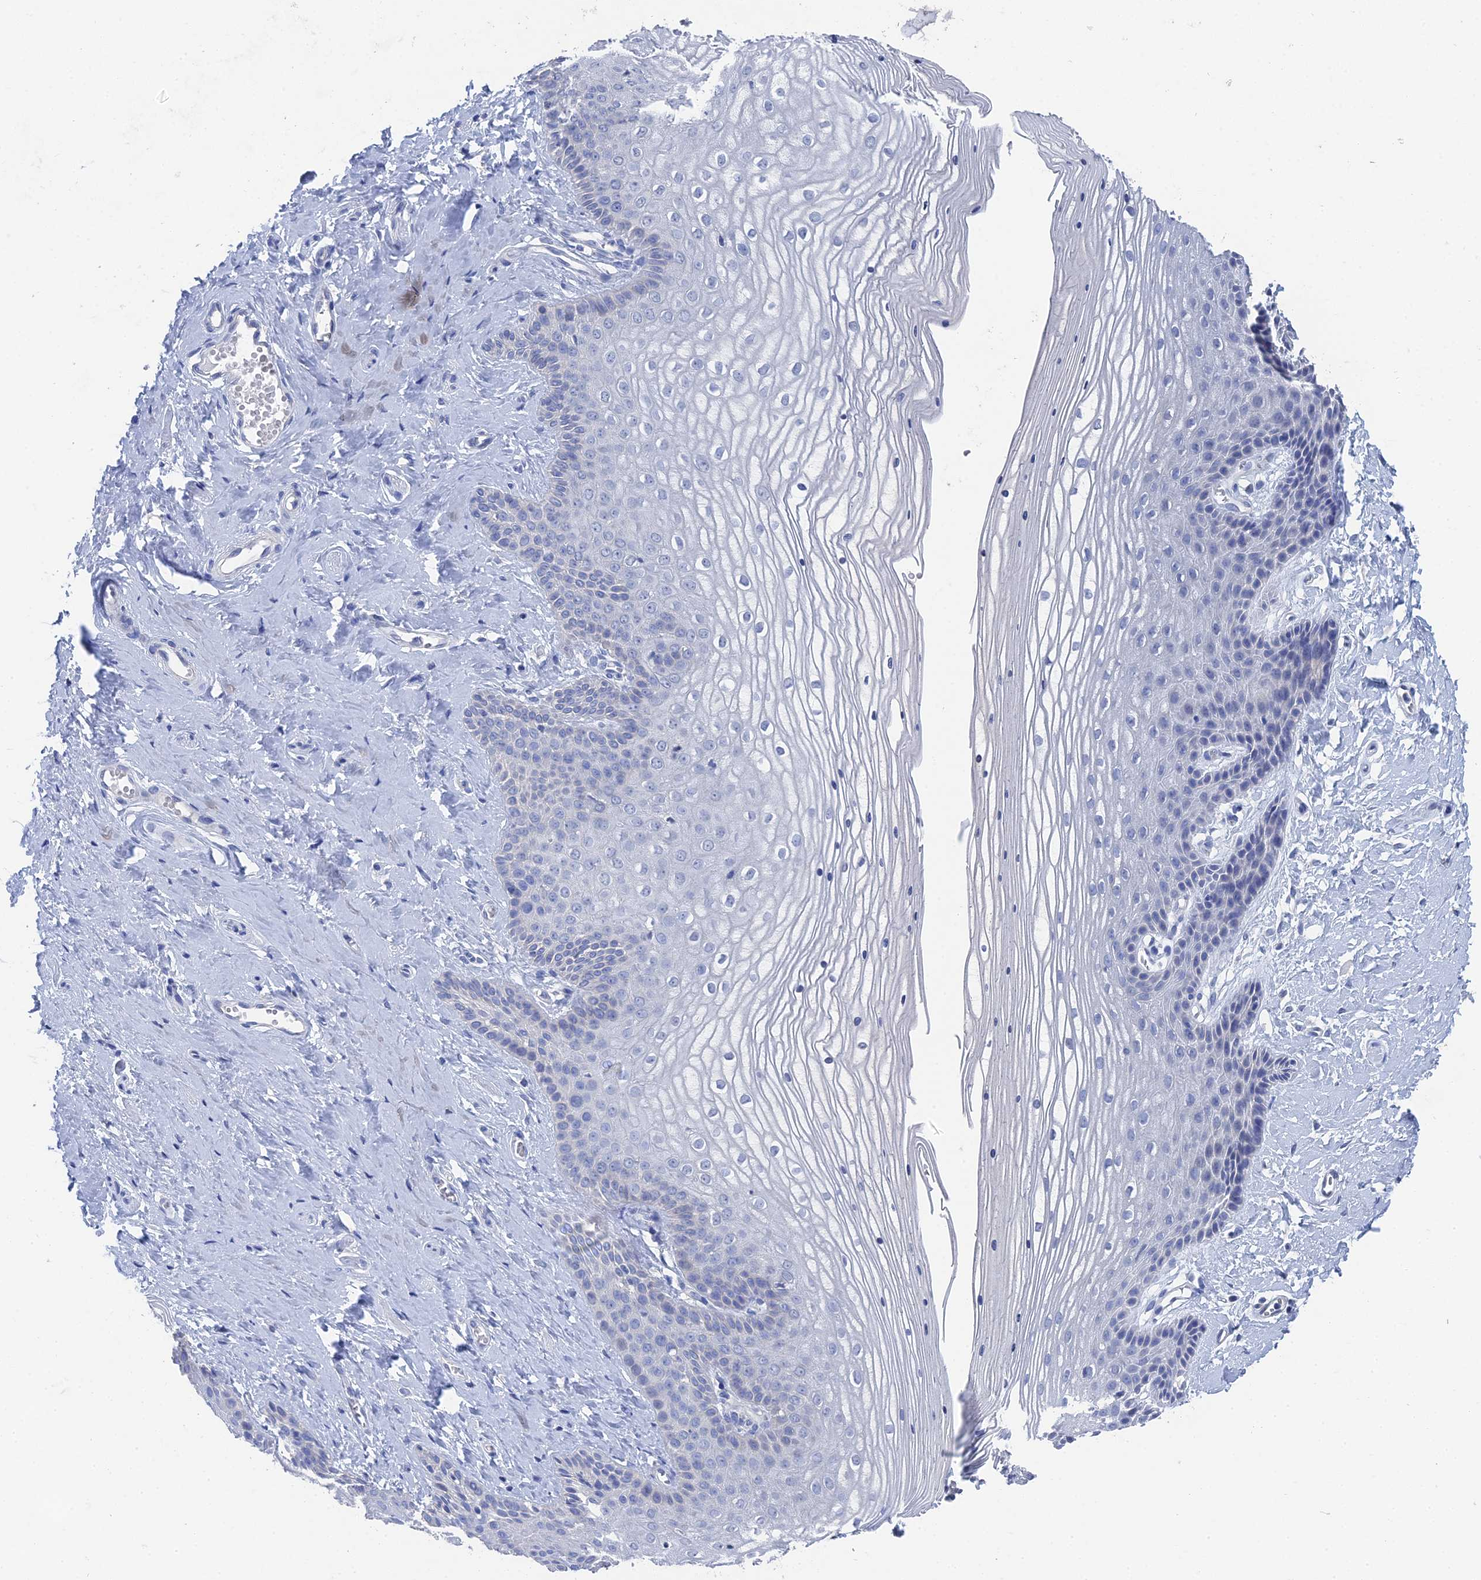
{"staining": {"intensity": "negative", "quantity": "none", "location": "none"}, "tissue": "vagina", "cell_type": "Squamous epithelial cells", "image_type": "normal", "snomed": [{"axis": "morphology", "description": "Normal tissue, NOS"}, {"axis": "topography", "description": "Vagina"}, {"axis": "topography", "description": "Cervix"}], "caption": "Immunohistochemical staining of normal human vagina exhibits no significant staining in squamous epithelial cells. (DAB (3,3'-diaminobenzidine) immunohistochemistry, high magnification).", "gene": "GFAP", "patient": {"sex": "female", "age": 40}}